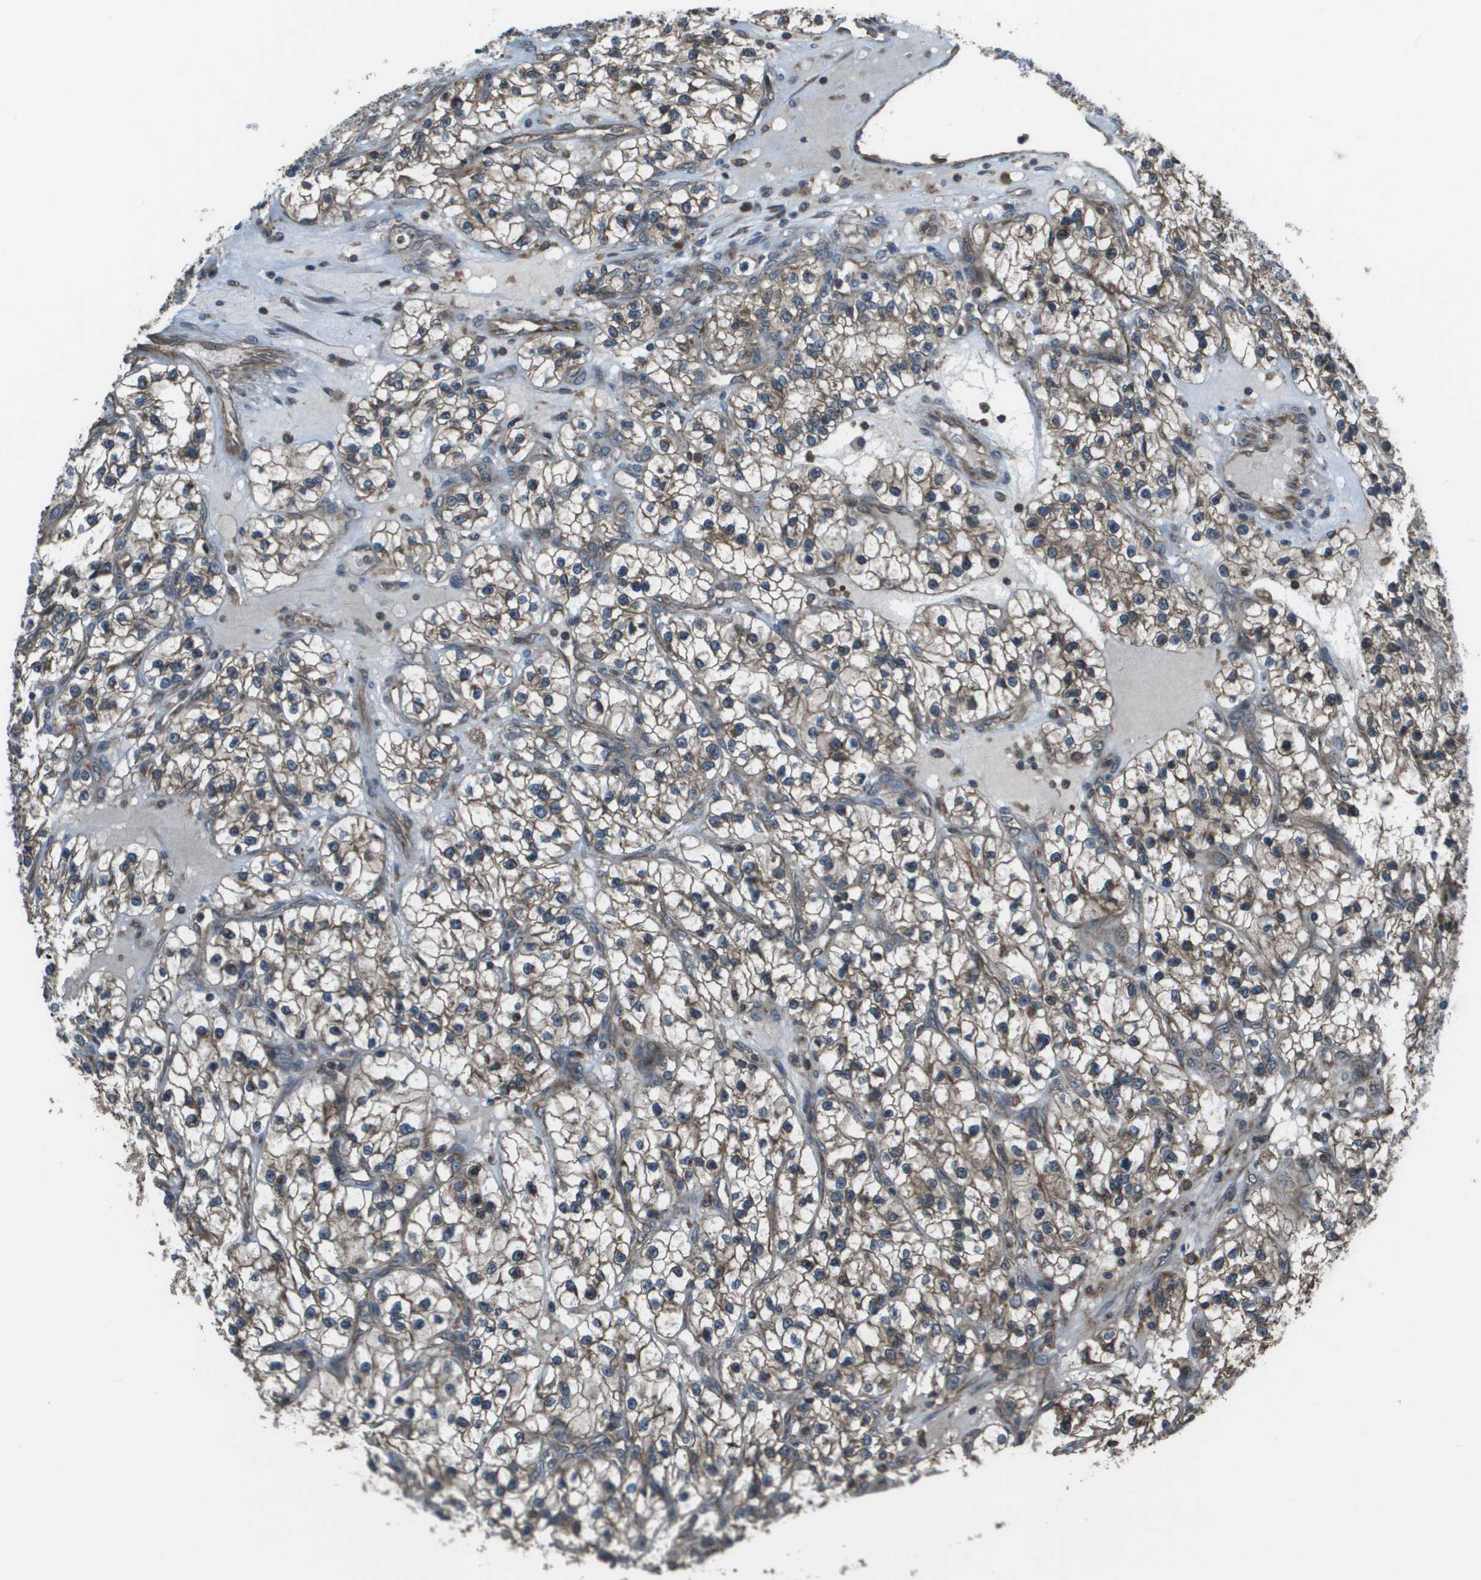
{"staining": {"intensity": "moderate", "quantity": "25%-75%", "location": "cytoplasmic/membranous"}, "tissue": "renal cancer", "cell_type": "Tumor cells", "image_type": "cancer", "snomed": [{"axis": "morphology", "description": "Adenocarcinoma, NOS"}, {"axis": "topography", "description": "Kidney"}], "caption": "A high-resolution micrograph shows immunohistochemistry staining of renal cancer (adenocarcinoma), which shows moderate cytoplasmic/membranous expression in approximately 25%-75% of tumor cells.", "gene": "PLPBP", "patient": {"sex": "female", "age": 57}}